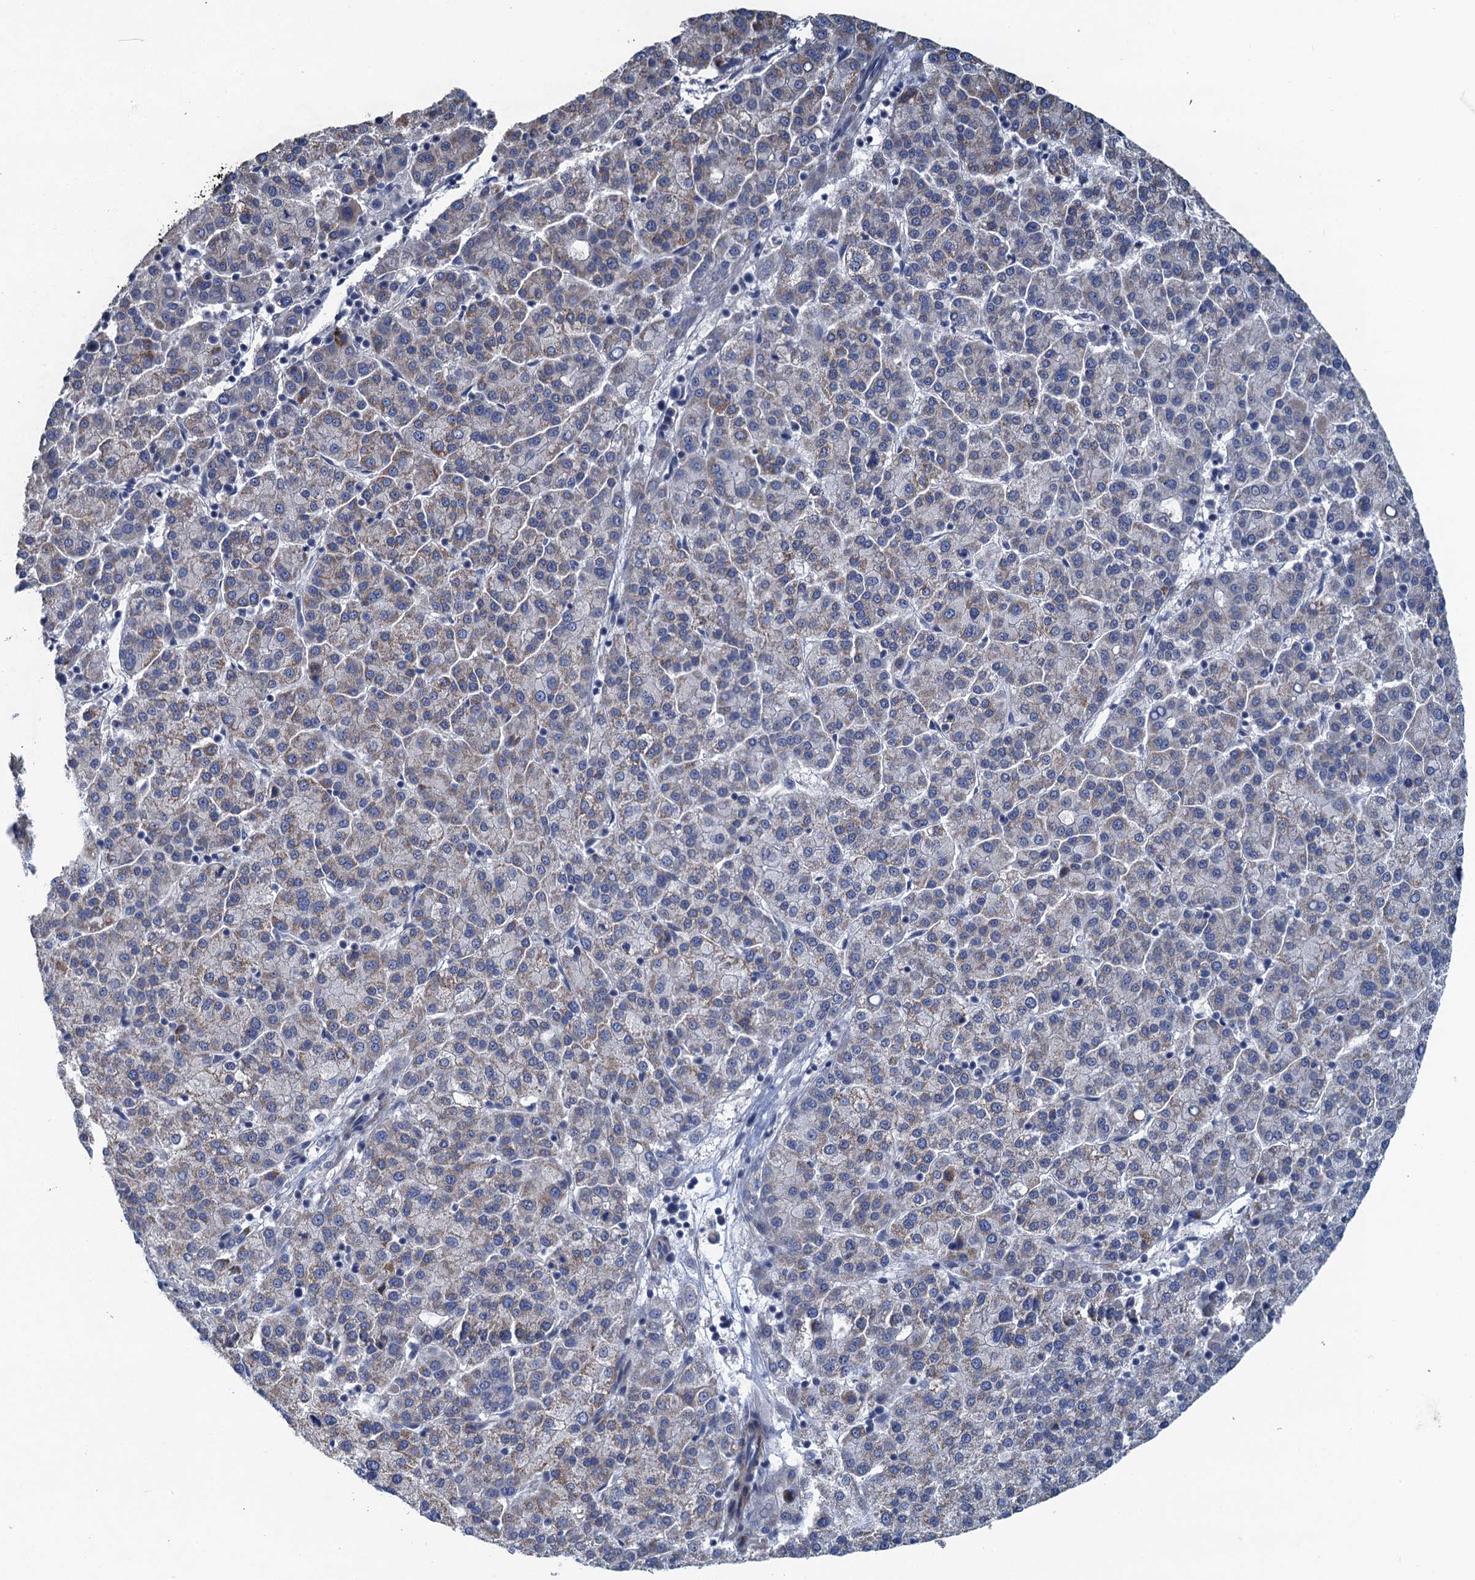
{"staining": {"intensity": "moderate", "quantity": "25%-75%", "location": "cytoplasmic/membranous"}, "tissue": "liver cancer", "cell_type": "Tumor cells", "image_type": "cancer", "snomed": [{"axis": "morphology", "description": "Carcinoma, Hepatocellular, NOS"}, {"axis": "topography", "description": "Liver"}], "caption": "Liver cancer (hepatocellular carcinoma) tissue shows moderate cytoplasmic/membranous staining in about 25%-75% of tumor cells, visualized by immunohistochemistry.", "gene": "MYO16", "patient": {"sex": "female", "age": 58}}